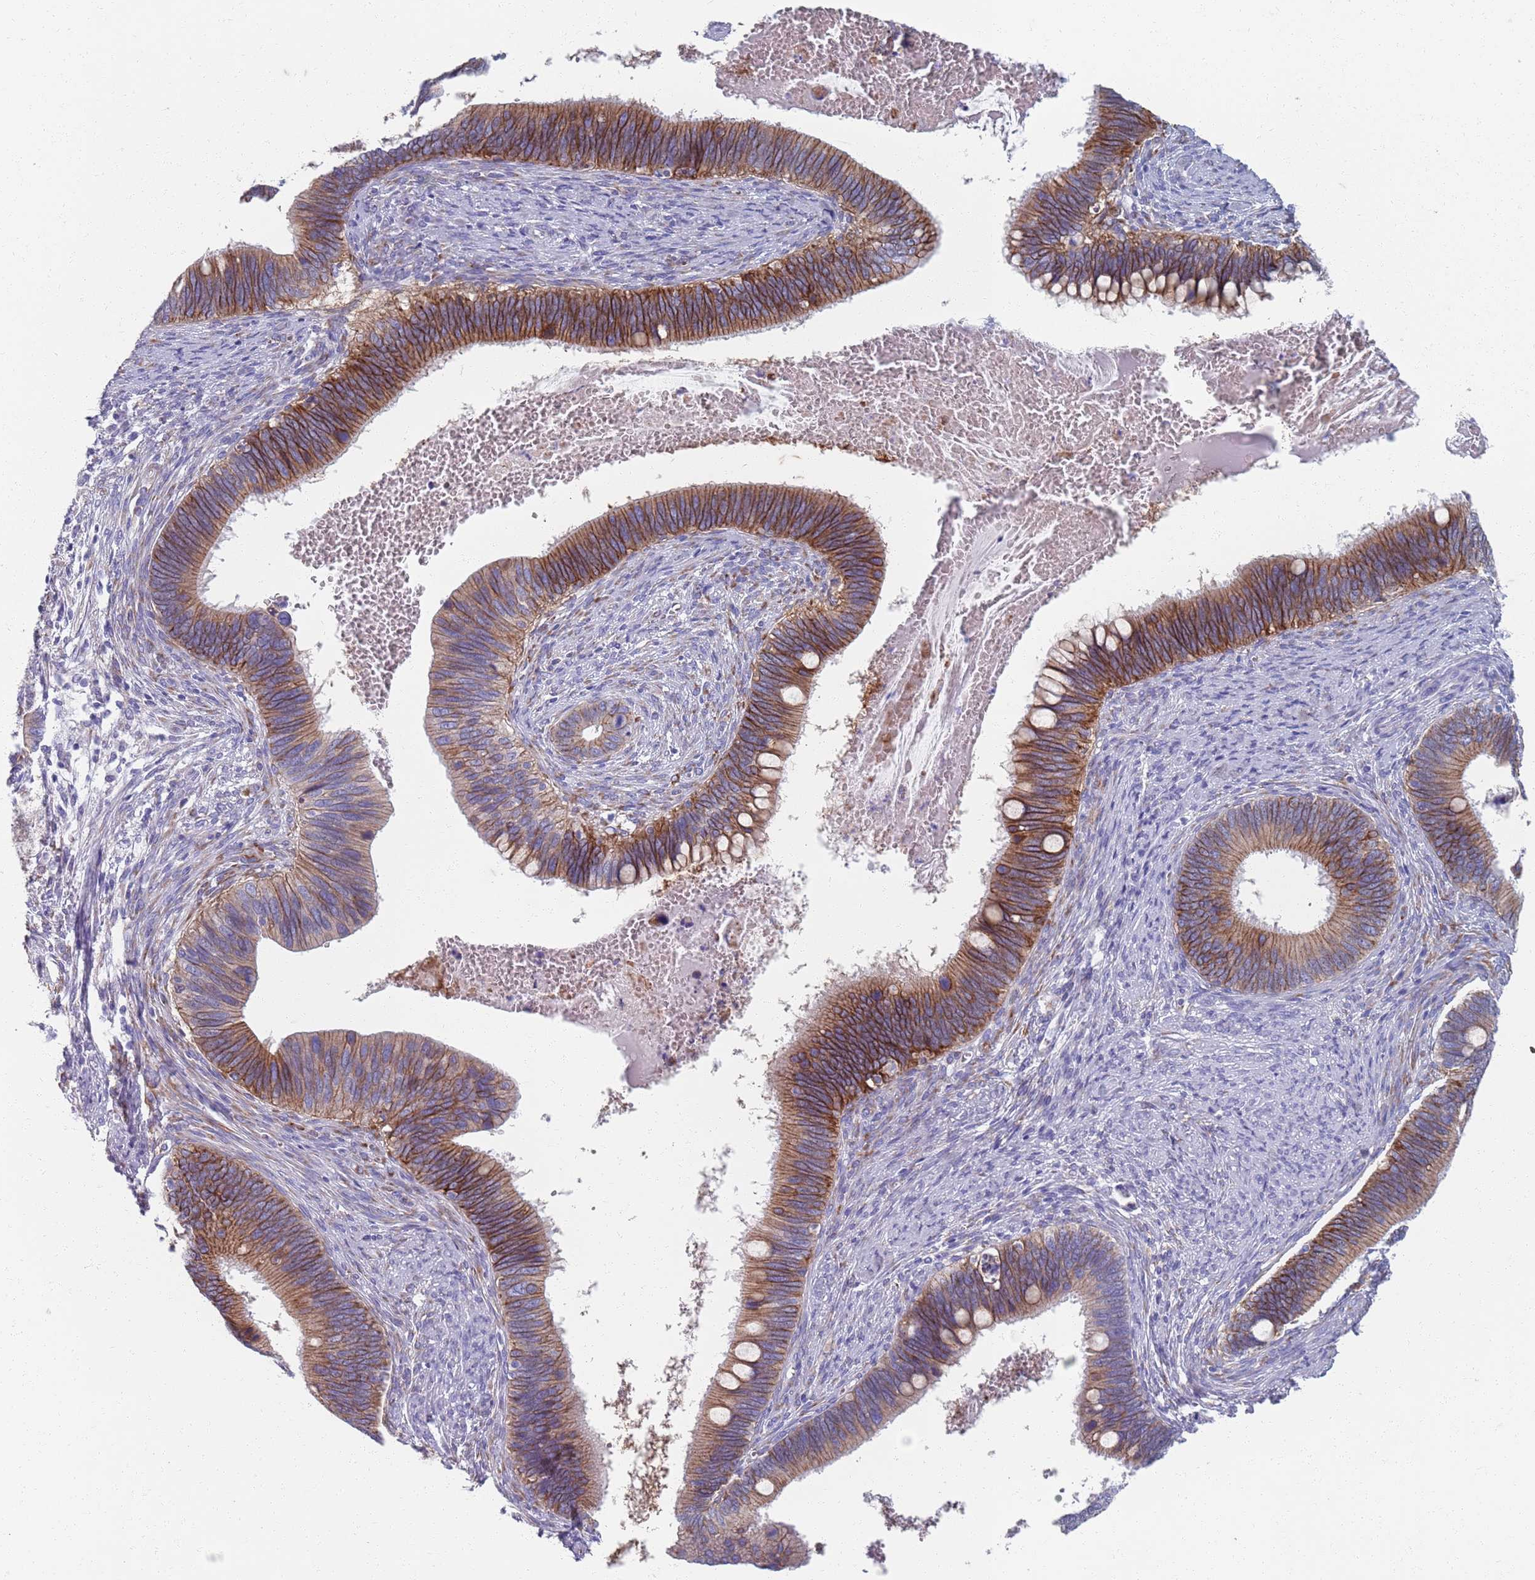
{"staining": {"intensity": "strong", "quantity": ">75%", "location": "cytoplasmic/membranous"}, "tissue": "cervical cancer", "cell_type": "Tumor cells", "image_type": "cancer", "snomed": [{"axis": "morphology", "description": "Adenocarcinoma, NOS"}, {"axis": "topography", "description": "Cervix"}], "caption": "IHC (DAB (3,3'-diaminobenzidine)) staining of cervical cancer demonstrates strong cytoplasmic/membranous protein positivity in approximately >75% of tumor cells.", "gene": "PLOD1", "patient": {"sex": "female", "age": 42}}